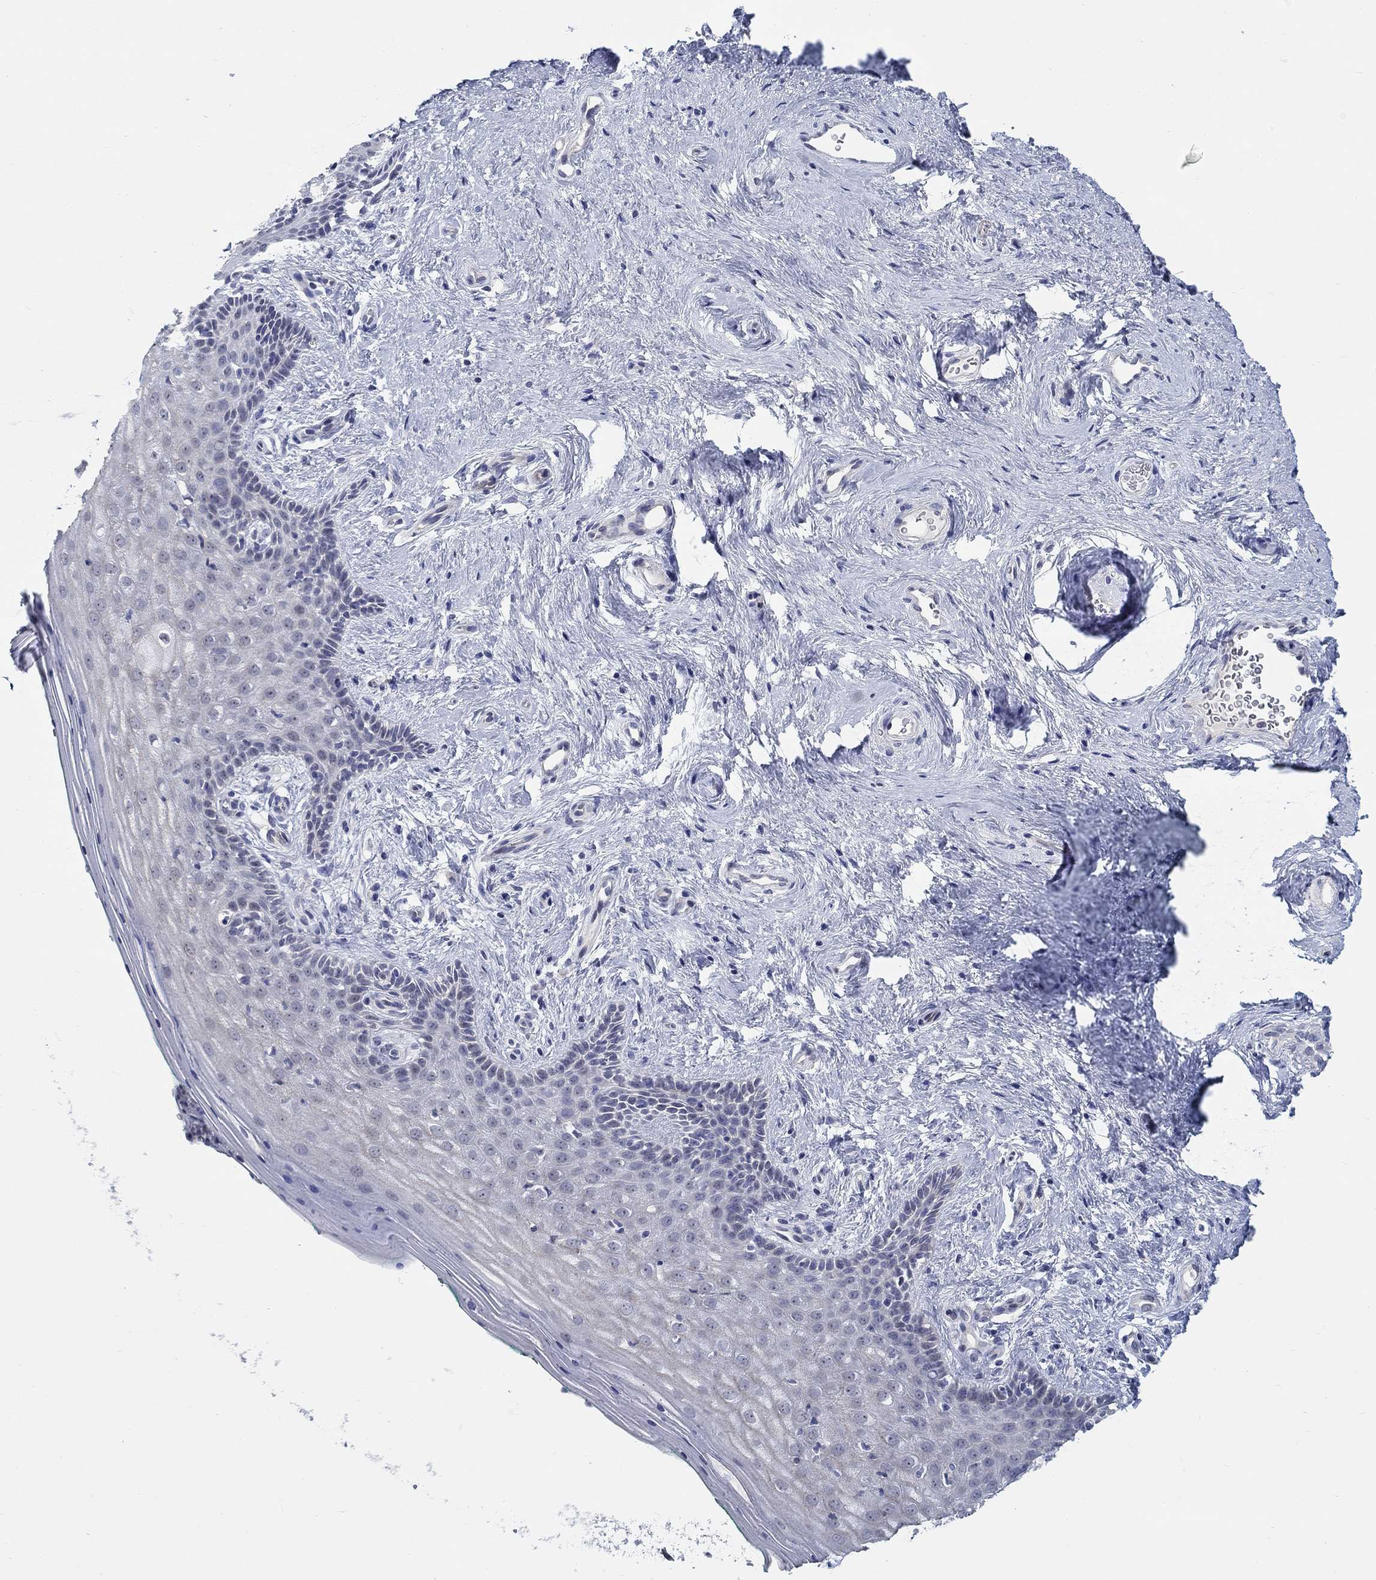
{"staining": {"intensity": "weak", "quantity": "<25%", "location": "nuclear"}, "tissue": "vagina", "cell_type": "Squamous epithelial cells", "image_type": "normal", "snomed": [{"axis": "morphology", "description": "Normal tissue, NOS"}, {"axis": "topography", "description": "Vagina"}], "caption": "High power microscopy image of an immunohistochemistry histopathology image of normal vagina, revealing no significant expression in squamous epithelial cells.", "gene": "SMIM18", "patient": {"sex": "female", "age": 45}}